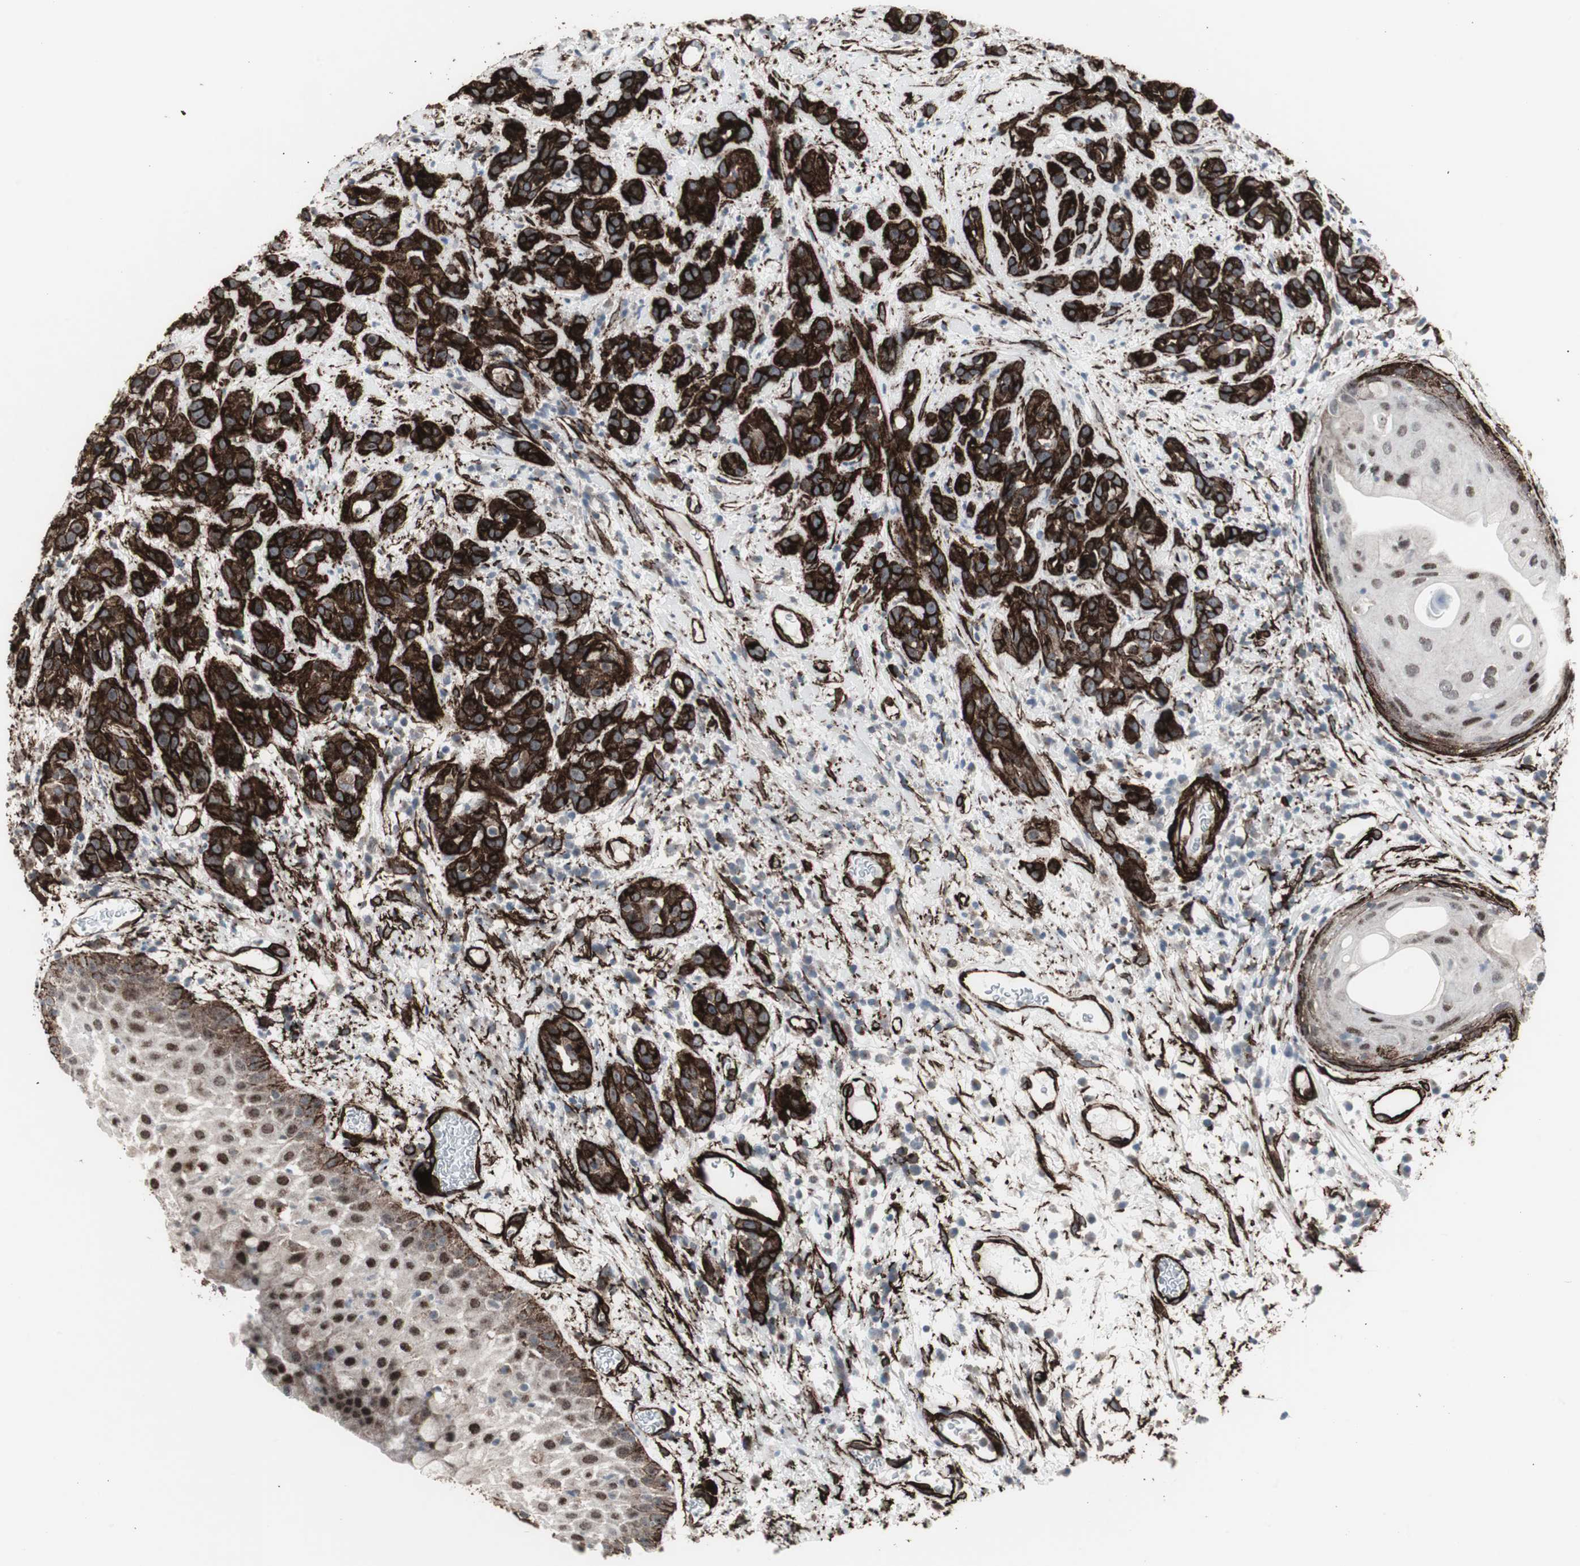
{"staining": {"intensity": "strong", "quantity": ">75%", "location": "cytoplasmic/membranous"}, "tissue": "head and neck cancer", "cell_type": "Tumor cells", "image_type": "cancer", "snomed": [{"axis": "morphology", "description": "Squamous cell carcinoma, NOS"}, {"axis": "topography", "description": "Head-Neck"}], "caption": "A histopathology image showing strong cytoplasmic/membranous expression in about >75% of tumor cells in head and neck squamous cell carcinoma, as visualized by brown immunohistochemical staining.", "gene": "PDGFA", "patient": {"sex": "male", "age": 62}}